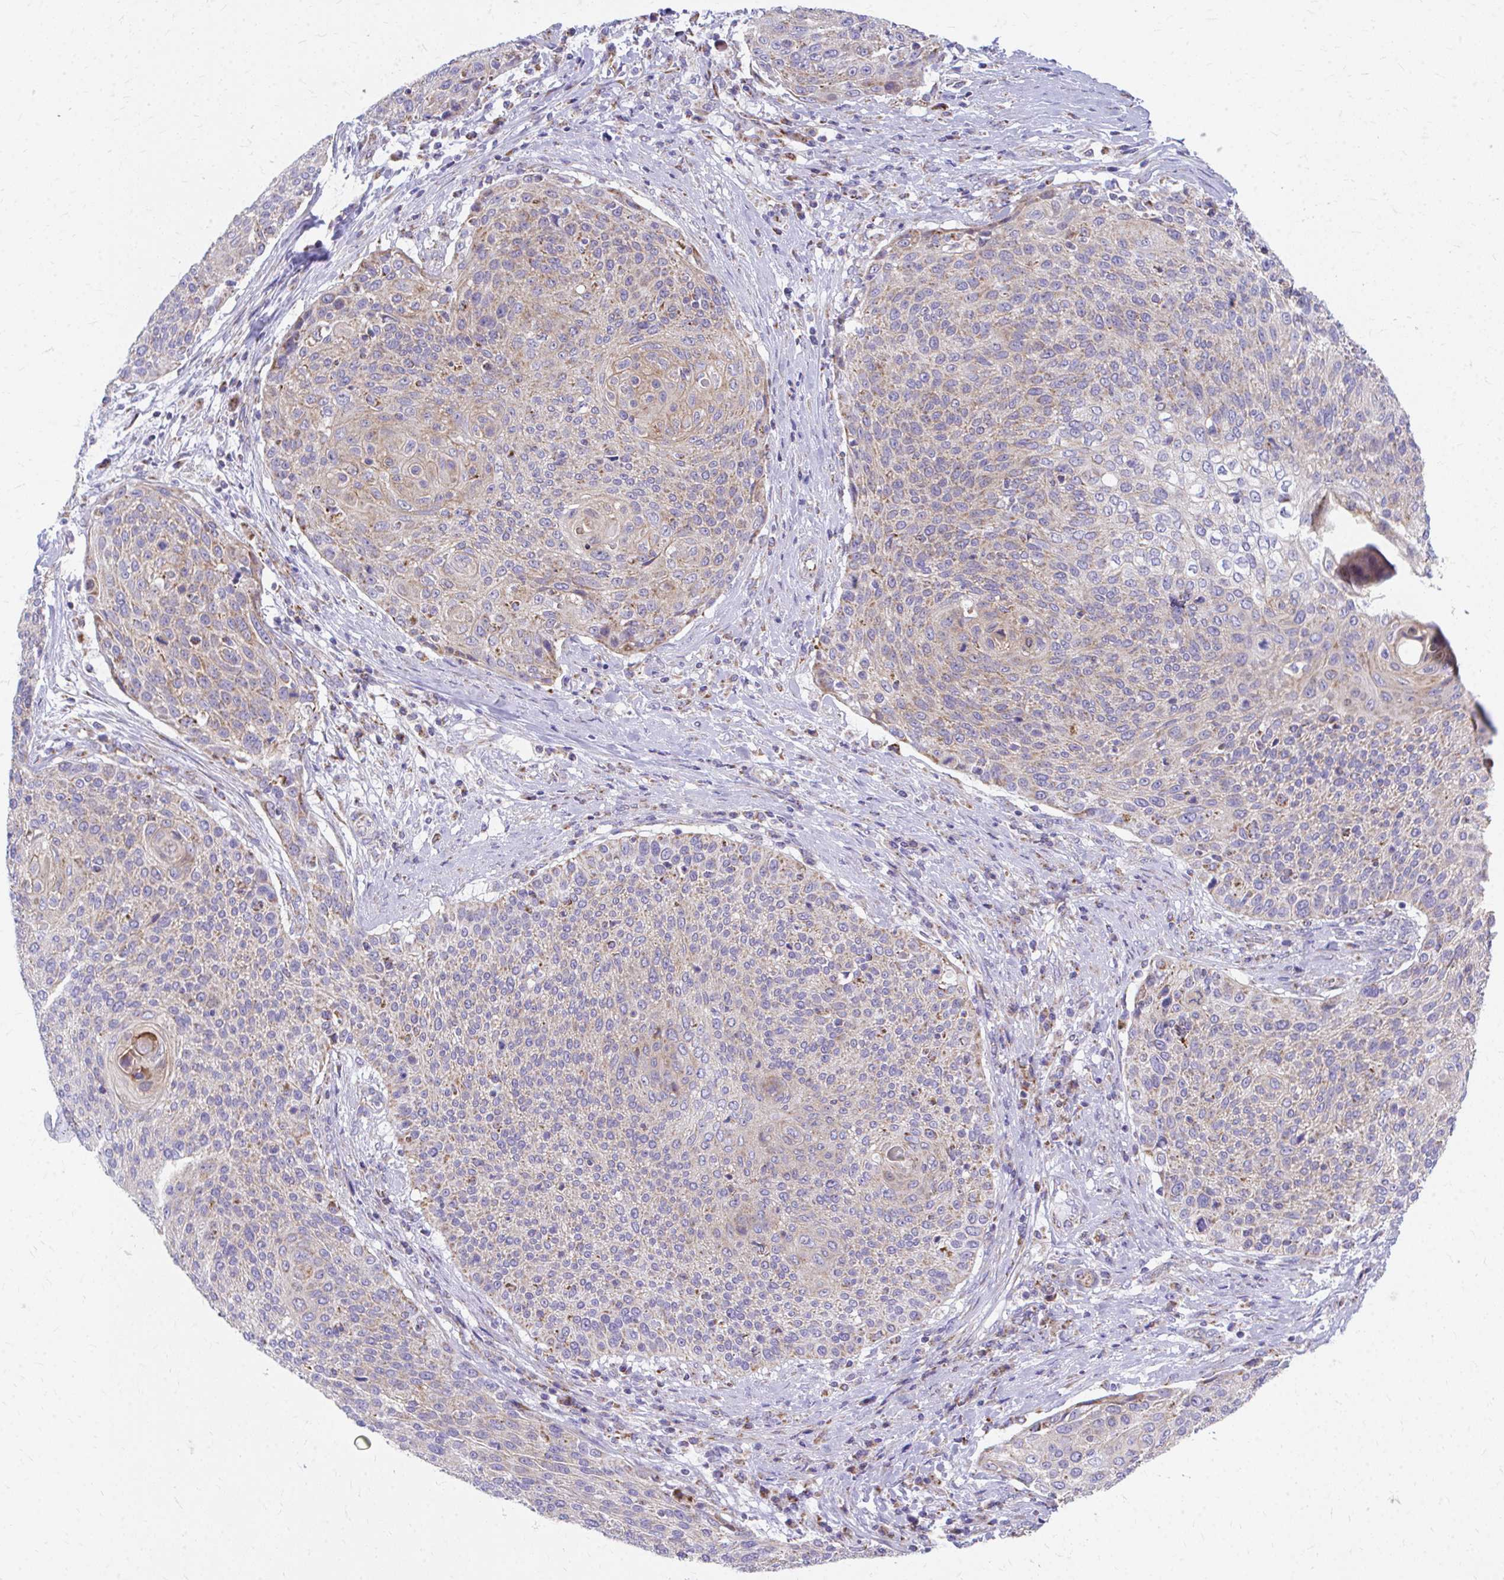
{"staining": {"intensity": "weak", "quantity": "25%-75%", "location": "cytoplasmic/membranous"}, "tissue": "cervical cancer", "cell_type": "Tumor cells", "image_type": "cancer", "snomed": [{"axis": "morphology", "description": "Squamous cell carcinoma, NOS"}, {"axis": "topography", "description": "Cervix"}], "caption": "Immunohistochemical staining of cervical cancer displays weak cytoplasmic/membranous protein staining in approximately 25%-75% of tumor cells.", "gene": "MRPL19", "patient": {"sex": "female", "age": 31}}